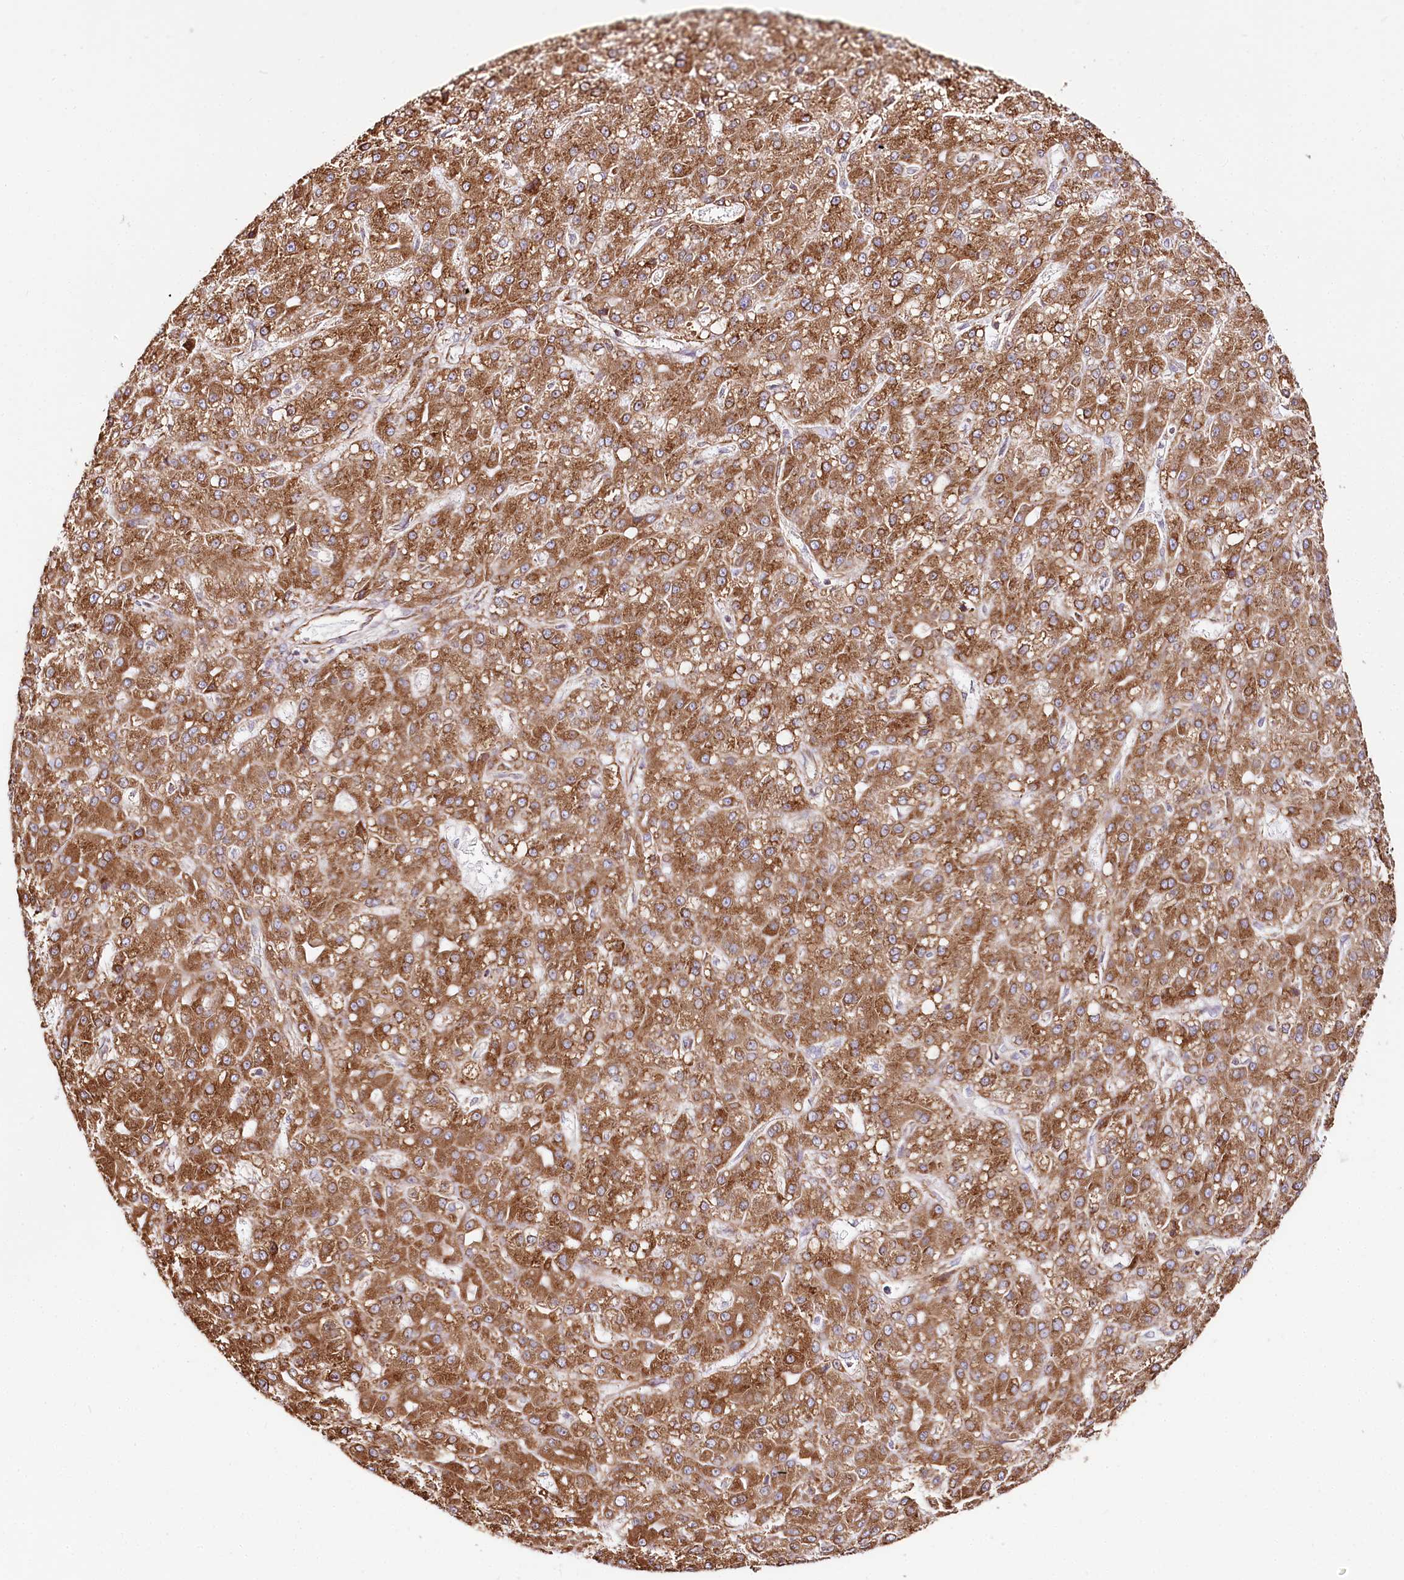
{"staining": {"intensity": "moderate", "quantity": ">75%", "location": "cytoplasmic/membranous"}, "tissue": "liver cancer", "cell_type": "Tumor cells", "image_type": "cancer", "snomed": [{"axis": "morphology", "description": "Carcinoma, Hepatocellular, NOS"}, {"axis": "topography", "description": "Liver"}], "caption": "Liver cancer tissue demonstrates moderate cytoplasmic/membranous expression in about >75% of tumor cells", "gene": "CNPY2", "patient": {"sex": "male", "age": 67}}